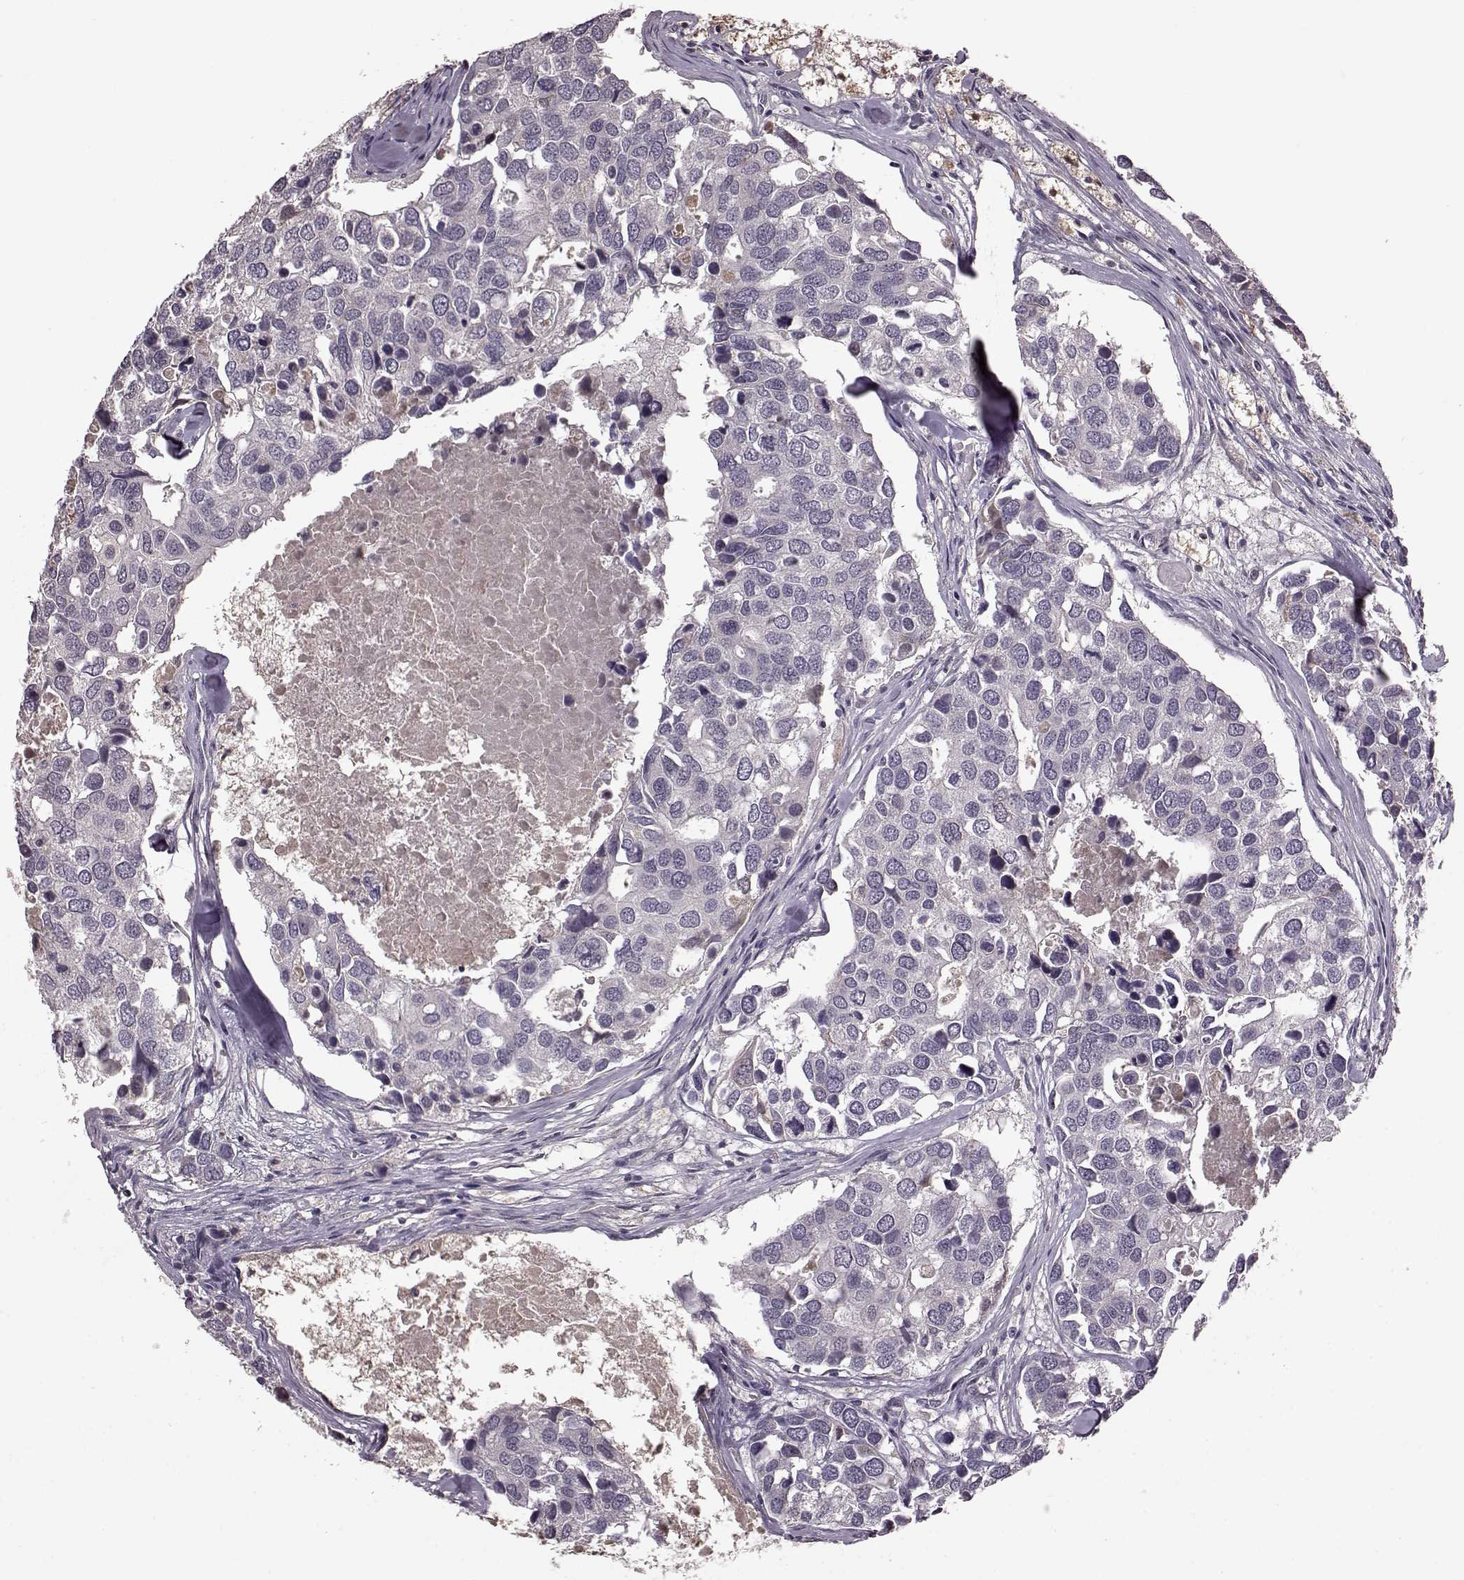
{"staining": {"intensity": "negative", "quantity": "none", "location": "none"}, "tissue": "breast cancer", "cell_type": "Tumor cells", "image_type": "cancer", "snomed": [{"axis": "morphology", "description": "Duct carcinoma"}, {"axis": "topography", "description": "Breast"}], "caption": "This is a micrograph of immunohistochemistry staining of breast invasive ductal carcinoma, which shows no positivity in tumor cells. (Immunohistochemistry, brightfield microscopy, high magnification).", "gene": "NRL", "patient": {"sex": "female", "age": 83}}